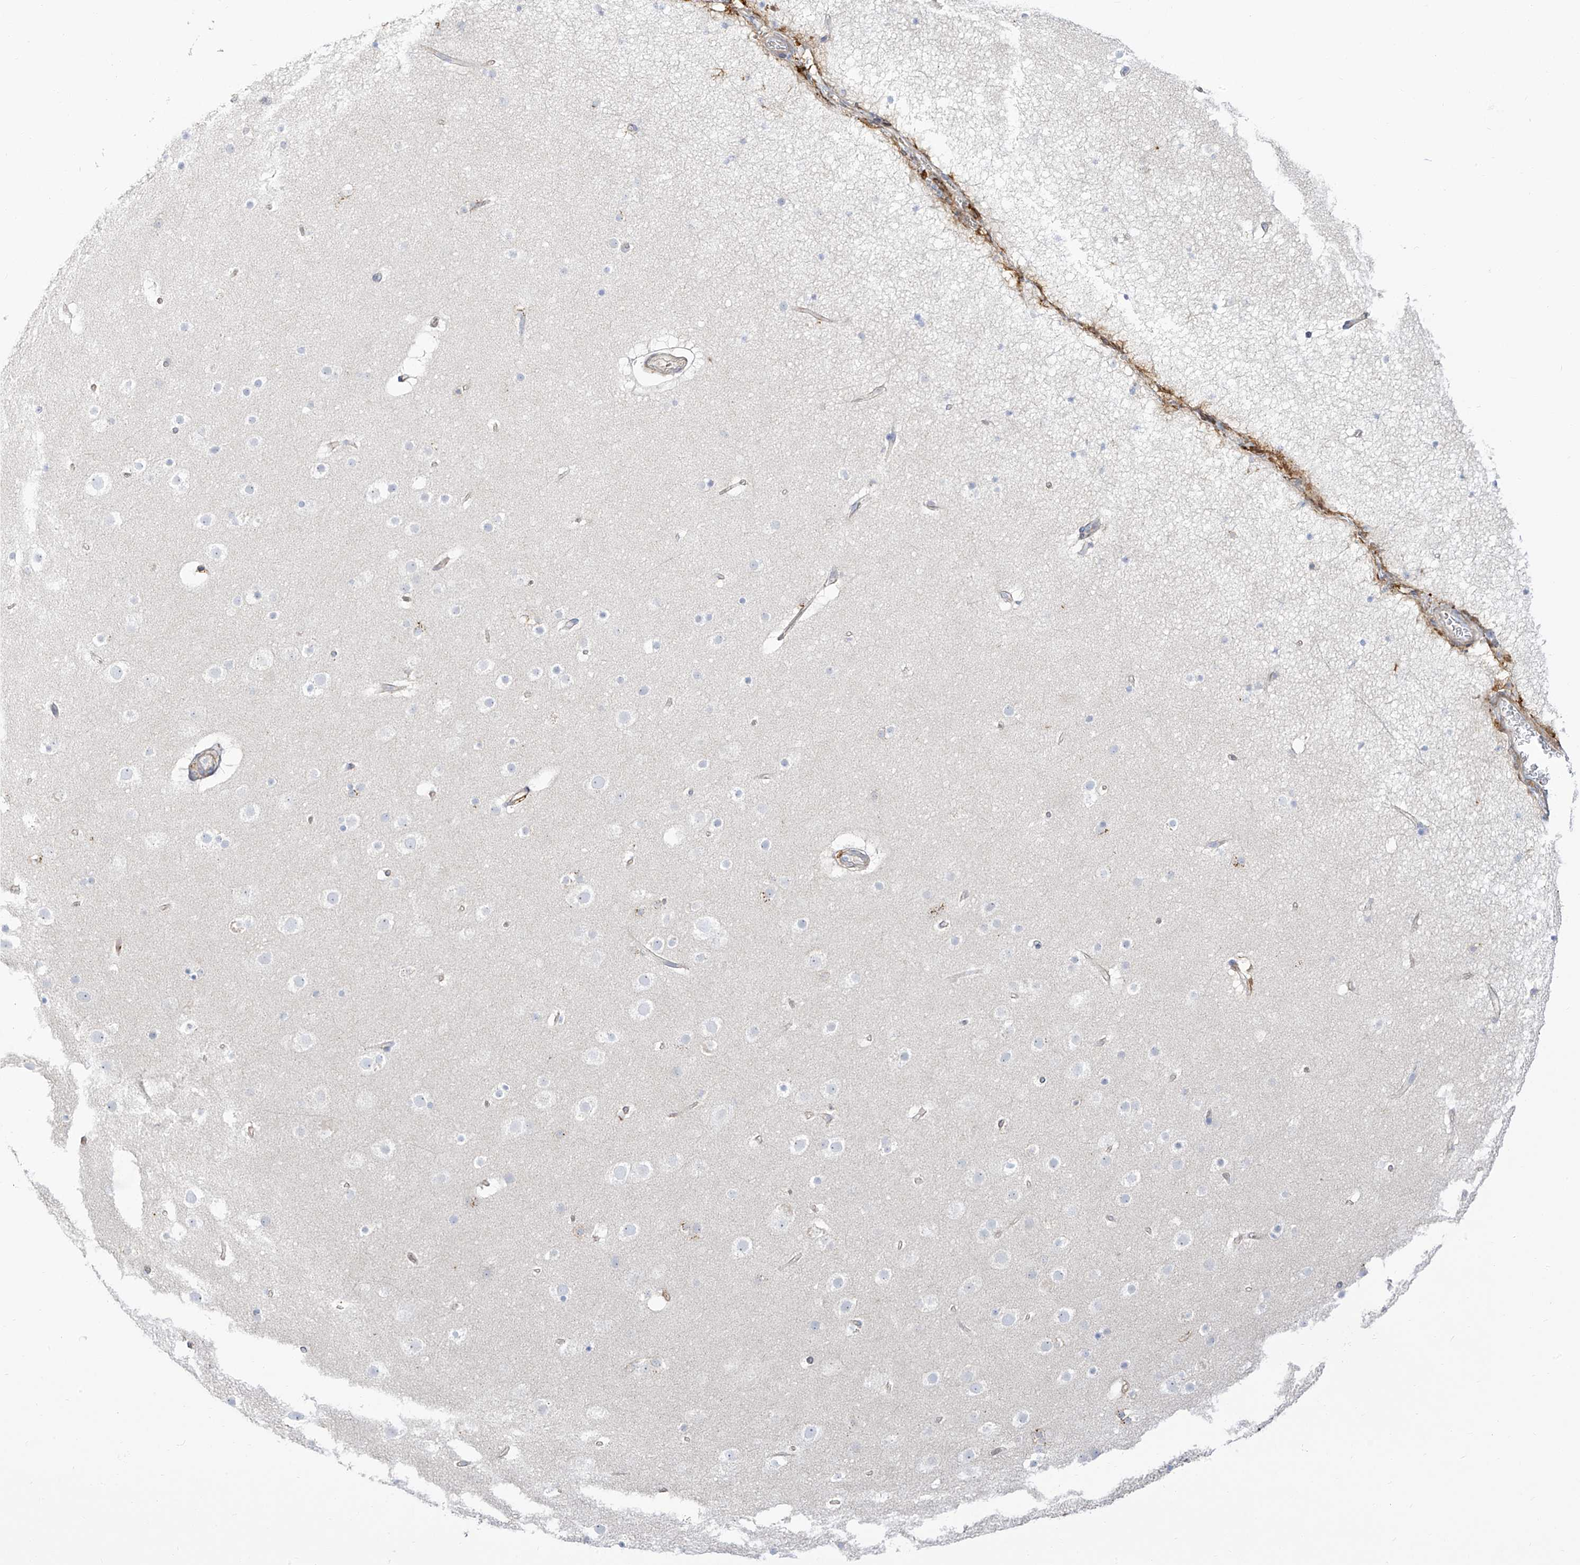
{"staining": {"intensity": "weak", "quantity": "25%-75%", "location": "cytoplasmic/membranous"}, "tissue": "cerebral cortex", "cell_type": "Endothelial cells", "image_type": "normal", "snomed": [{"axis": "morphology", "description": "Normal tissue, NOS"}, {"axis": "topography", "description": "Cerebral cortex"}], "caption": "Endothelial cells show weak cytoplasmic/membranous staining in about 25%-75% of cells in unremarkable cerebral cortex. Using DAB (3,3'-diaminobenzidine) (brown) and hematoxylin (blue) stains, captured at high magnification using brightfield microscopy.", "gene": "ZGRF1", "patient": {"sex": "male", "age": 57}}